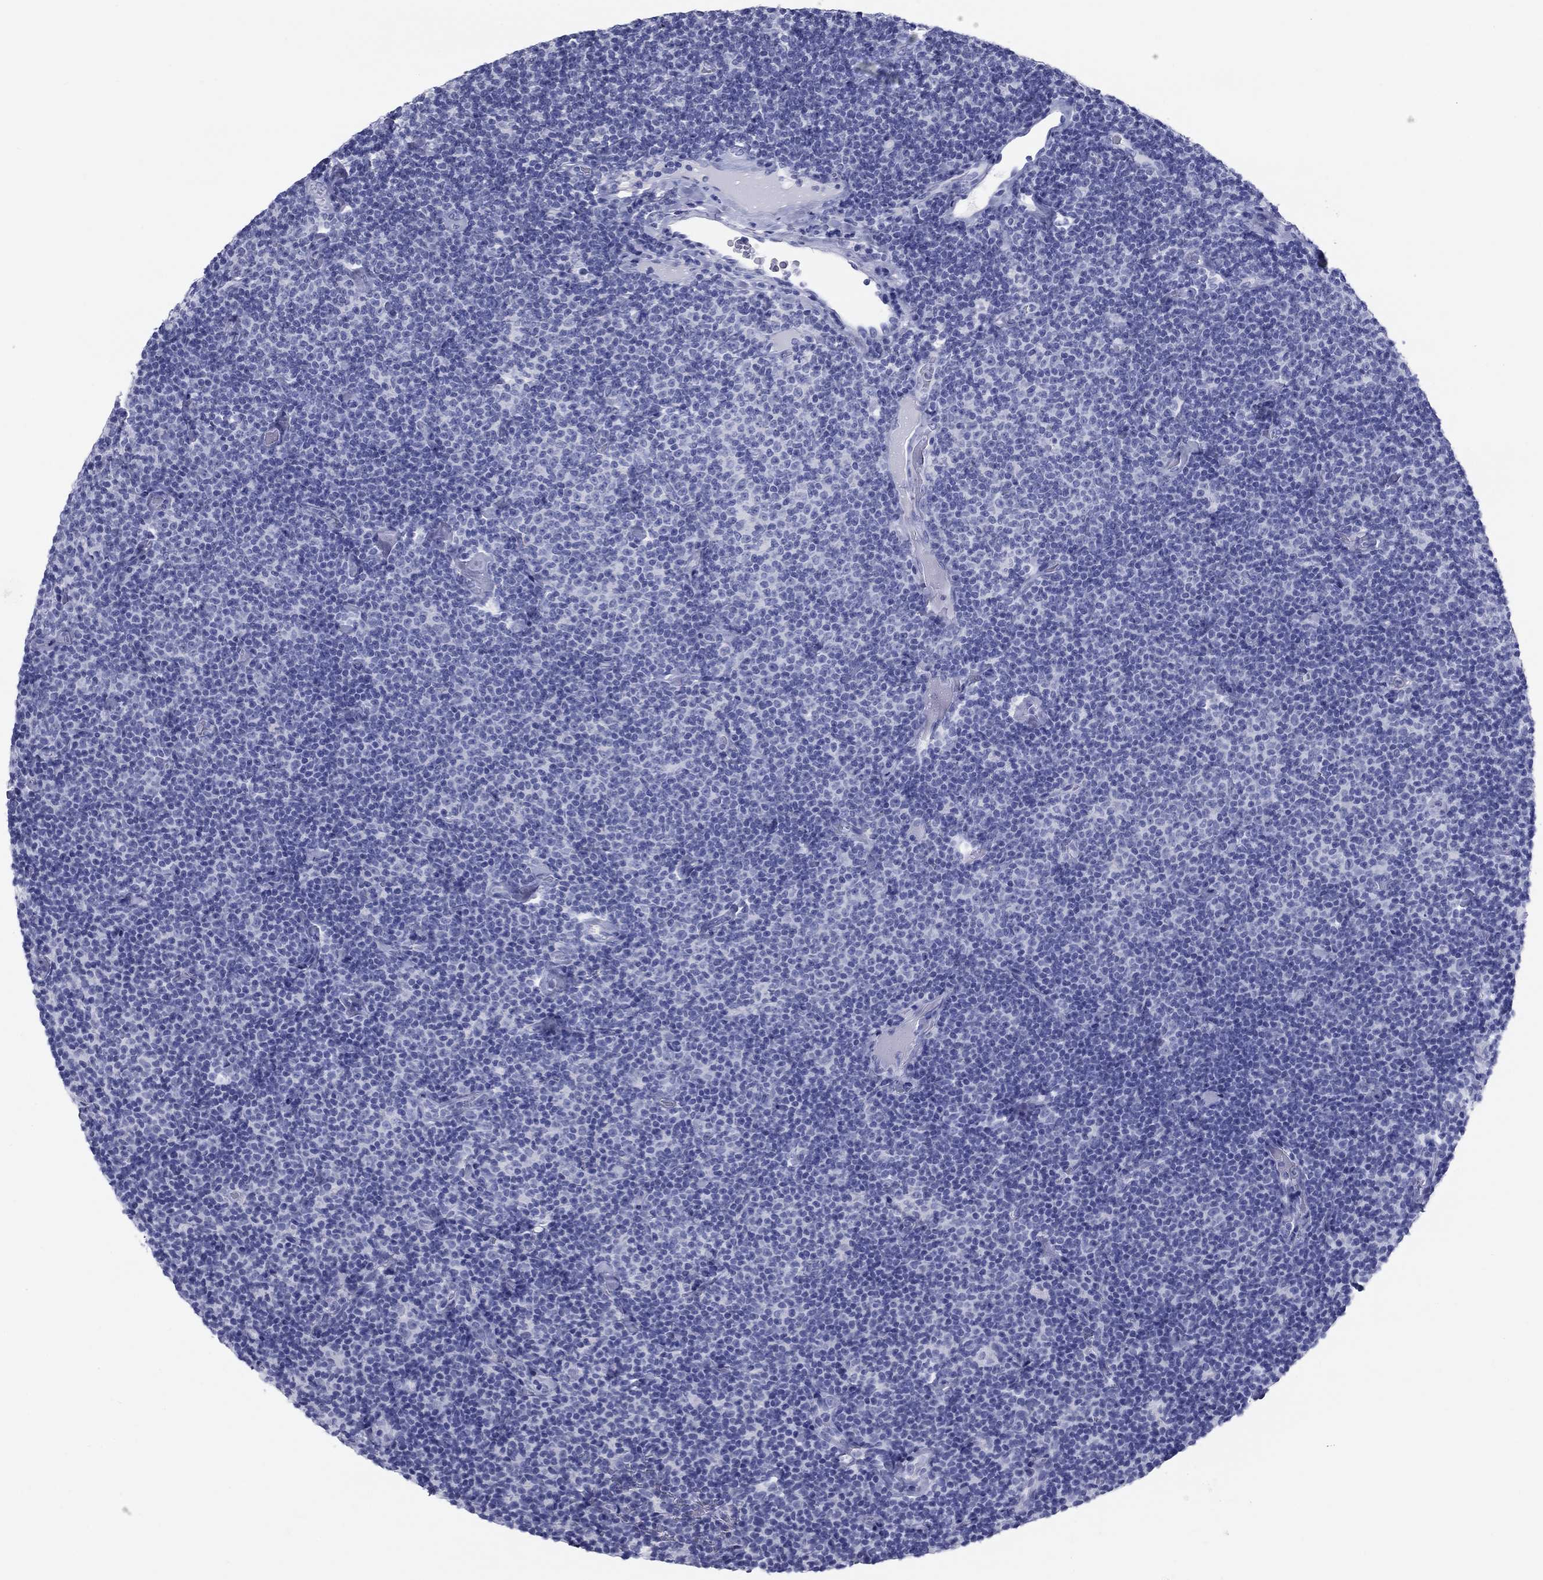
{"staining": {"intensity": "negative", "quantity": "none", "location": "none"}, "tissue": "lymphoma", "cell_type": "Tumor cells", "image_type": "cancer", "snomed": [{"axis": "morphology", "description": "Malignant lymphoma, non-Hodgkin's type, Low grade"}, {"axis": "topography", "description": "Lymph node"}], "caption": "Lymphoma stained for a protein using immunohistochemistry reveals no expression tumor cells.", "gene": "NPPA", "patient": {"sex": "male", "age": 81}}